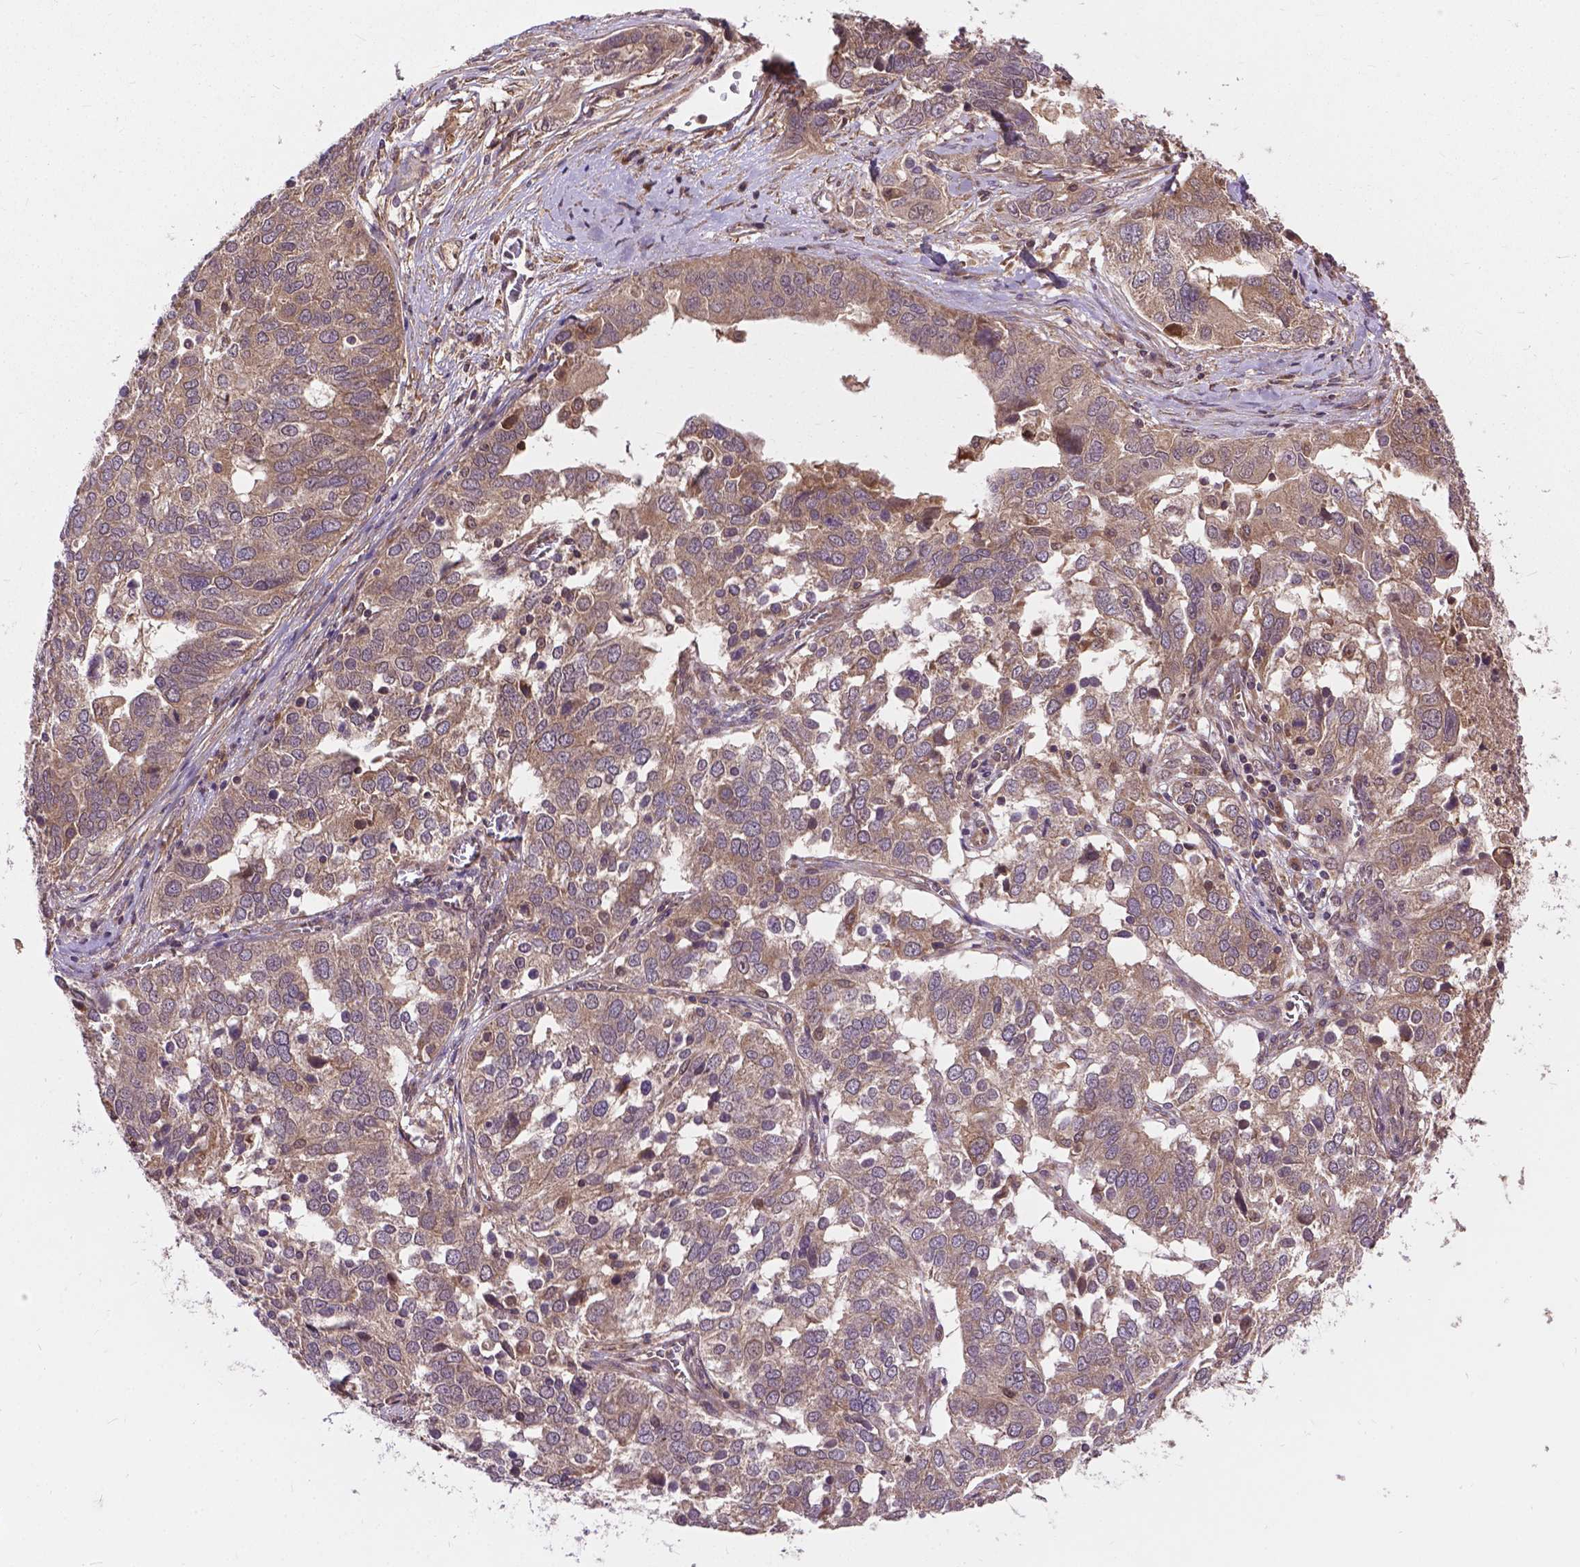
{"staining": {"intensity": "moderate", "quantity": ">75%", "location": "cytoplasmic/membranous"}, "tissue": "ovarian cancer", "cell_type": "Tumor cells", "image_type": "cancer", "snomed": [{"axis": "morphology", "description": "Carcinoma, endometroid"}, {"axis": "topography", "description": "Soft tissue"}, {"axis": "topography", "description": "Ovary"}], "caption": "A photomicrograph of ovarian cancer stained for a protein displays moderate cytoplasmic/membranous brown staining in tumor cells. Immunohistochemistry stains the protein of interest in brown and the nuclei are stained blue.", "gene": "ZNF616", "patient": {"sex": "female", "age": 52}}